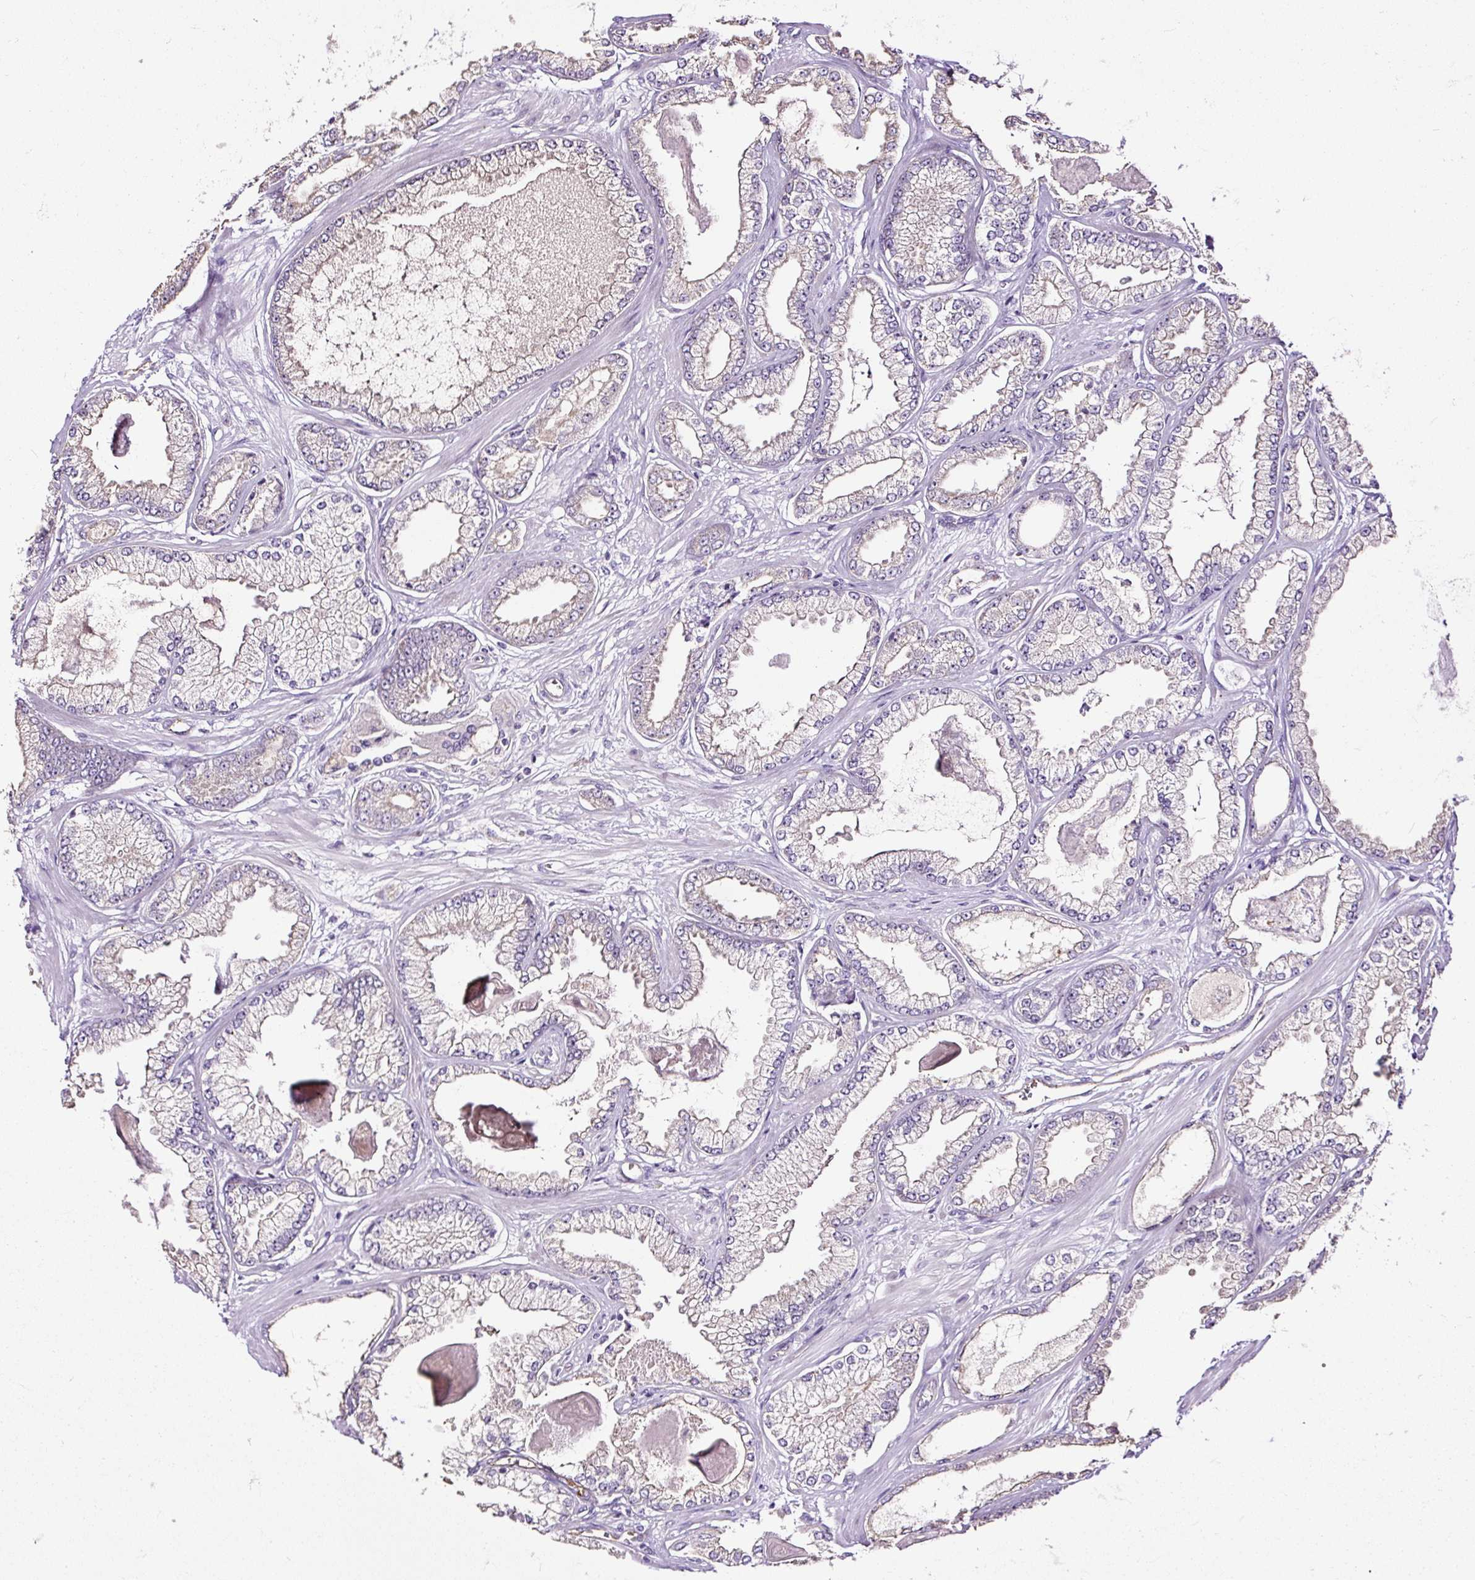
{"staining": {"intensity": "negative", "quantity": "none", "location": "none"}, "tissue": "prostate cancer", "cell_type": "Tumor cells", "image_type": "cancer", "snomed": [{"axis": "morphology", "description": "Adenocarcinoma, Low grade"}, {"axis": "topography", "description": "Prostate"}], "caption": "Tumor cells show no significant expression in prostate cancer.", "gene": "MAGEB16", "patient": {"sex": "male", "age": 64}}